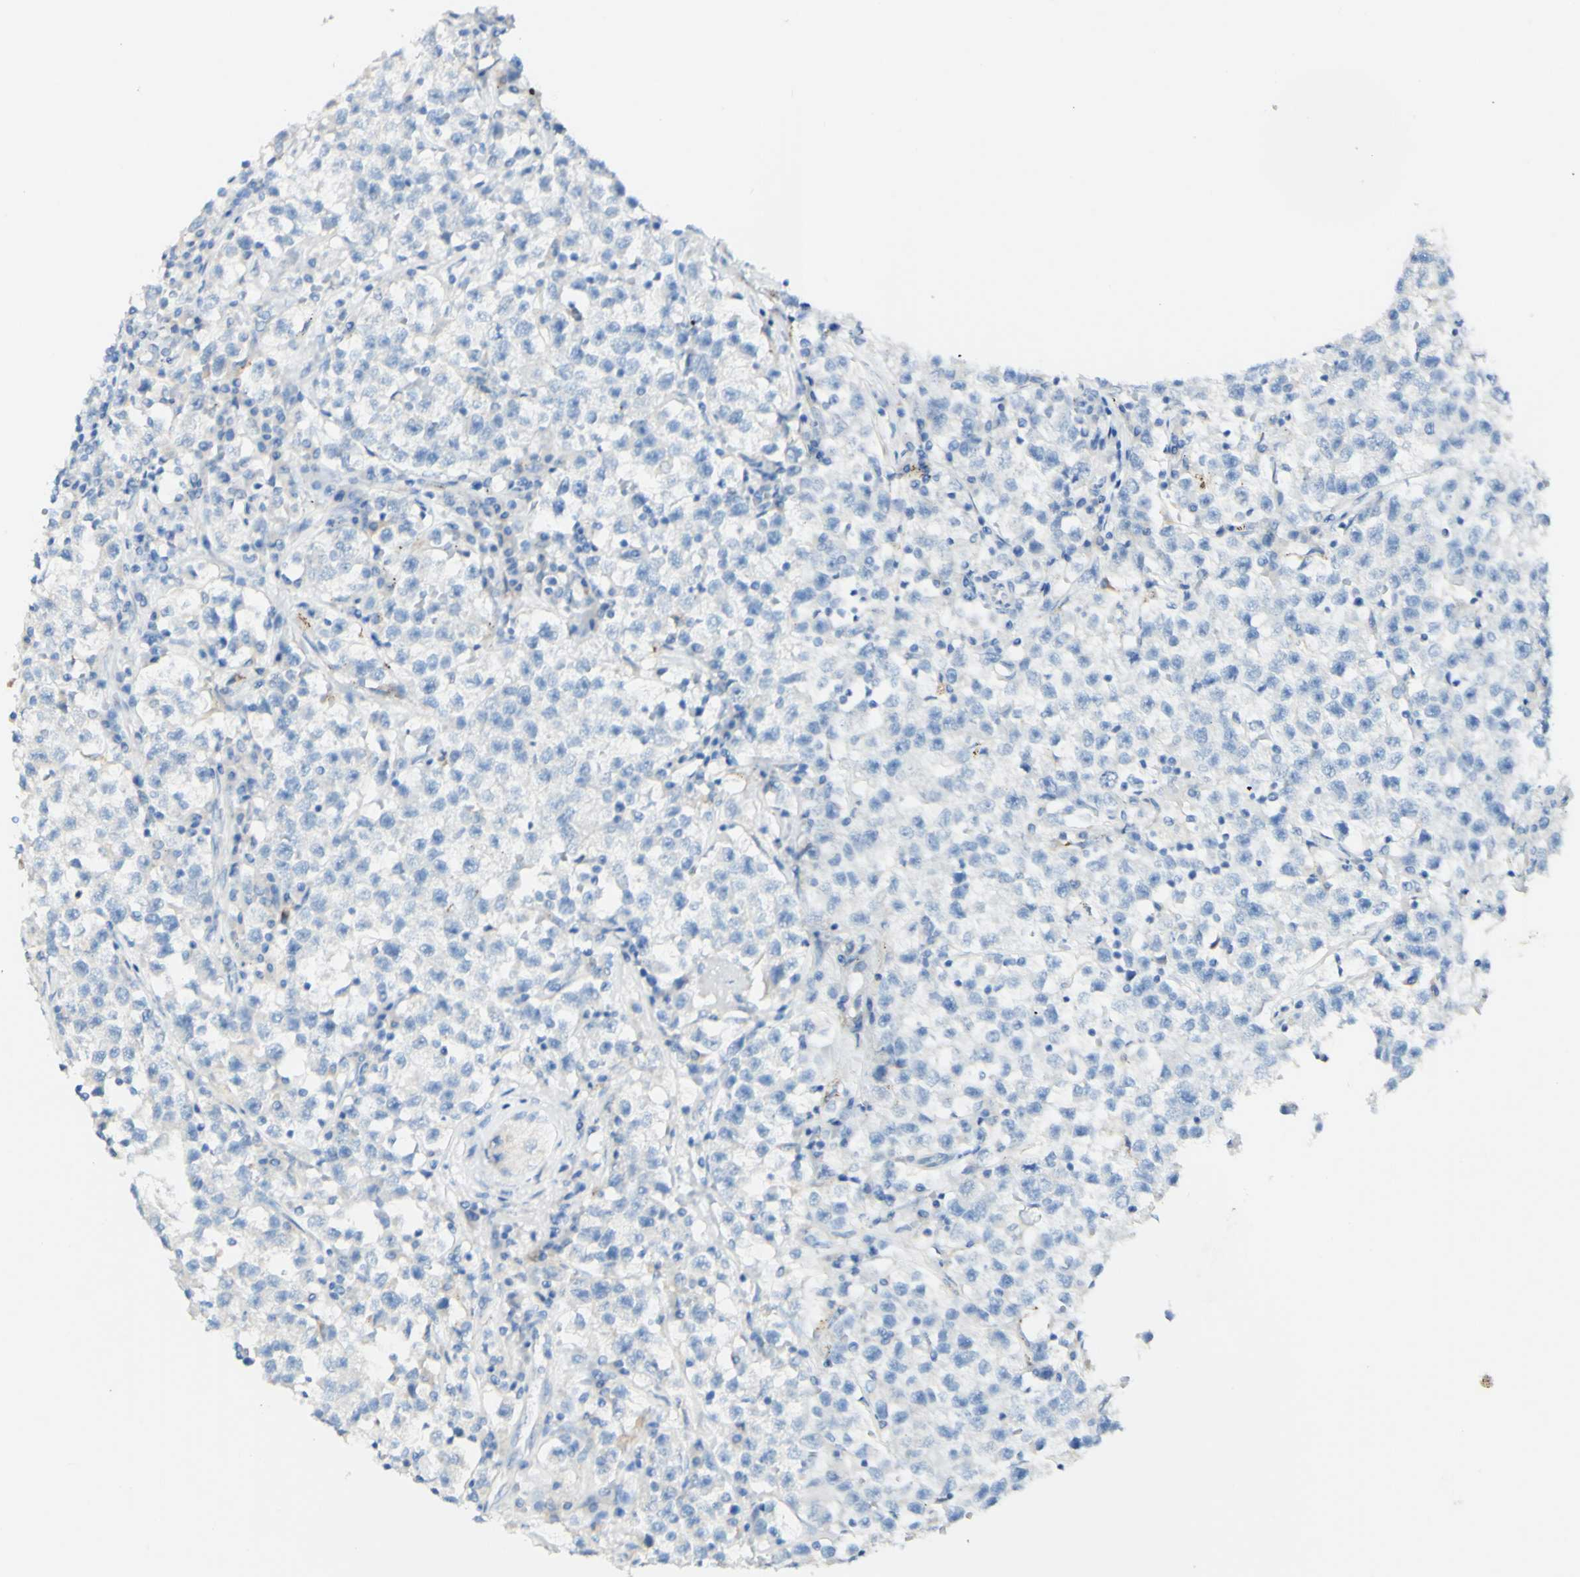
{"staining": {"intensity": "negative", "quantity": "none", "location": "none"}, "tissue": "testis cancer", "cell_type": "Tumor cells", "image_type": "cancer", "snomed": [{"axis": "morphology", "description": "Seminoma, NOS"}, {"axis": "topography", "description": "Testis"}], "caption": "DAB (3,3'-diaminobenzidine) immunohistochemical staining of human testis cancer demonstrates no significant staining in tumor cells.", "gene": "FGF4", "patient": {"sex": "male", "age": 22}}